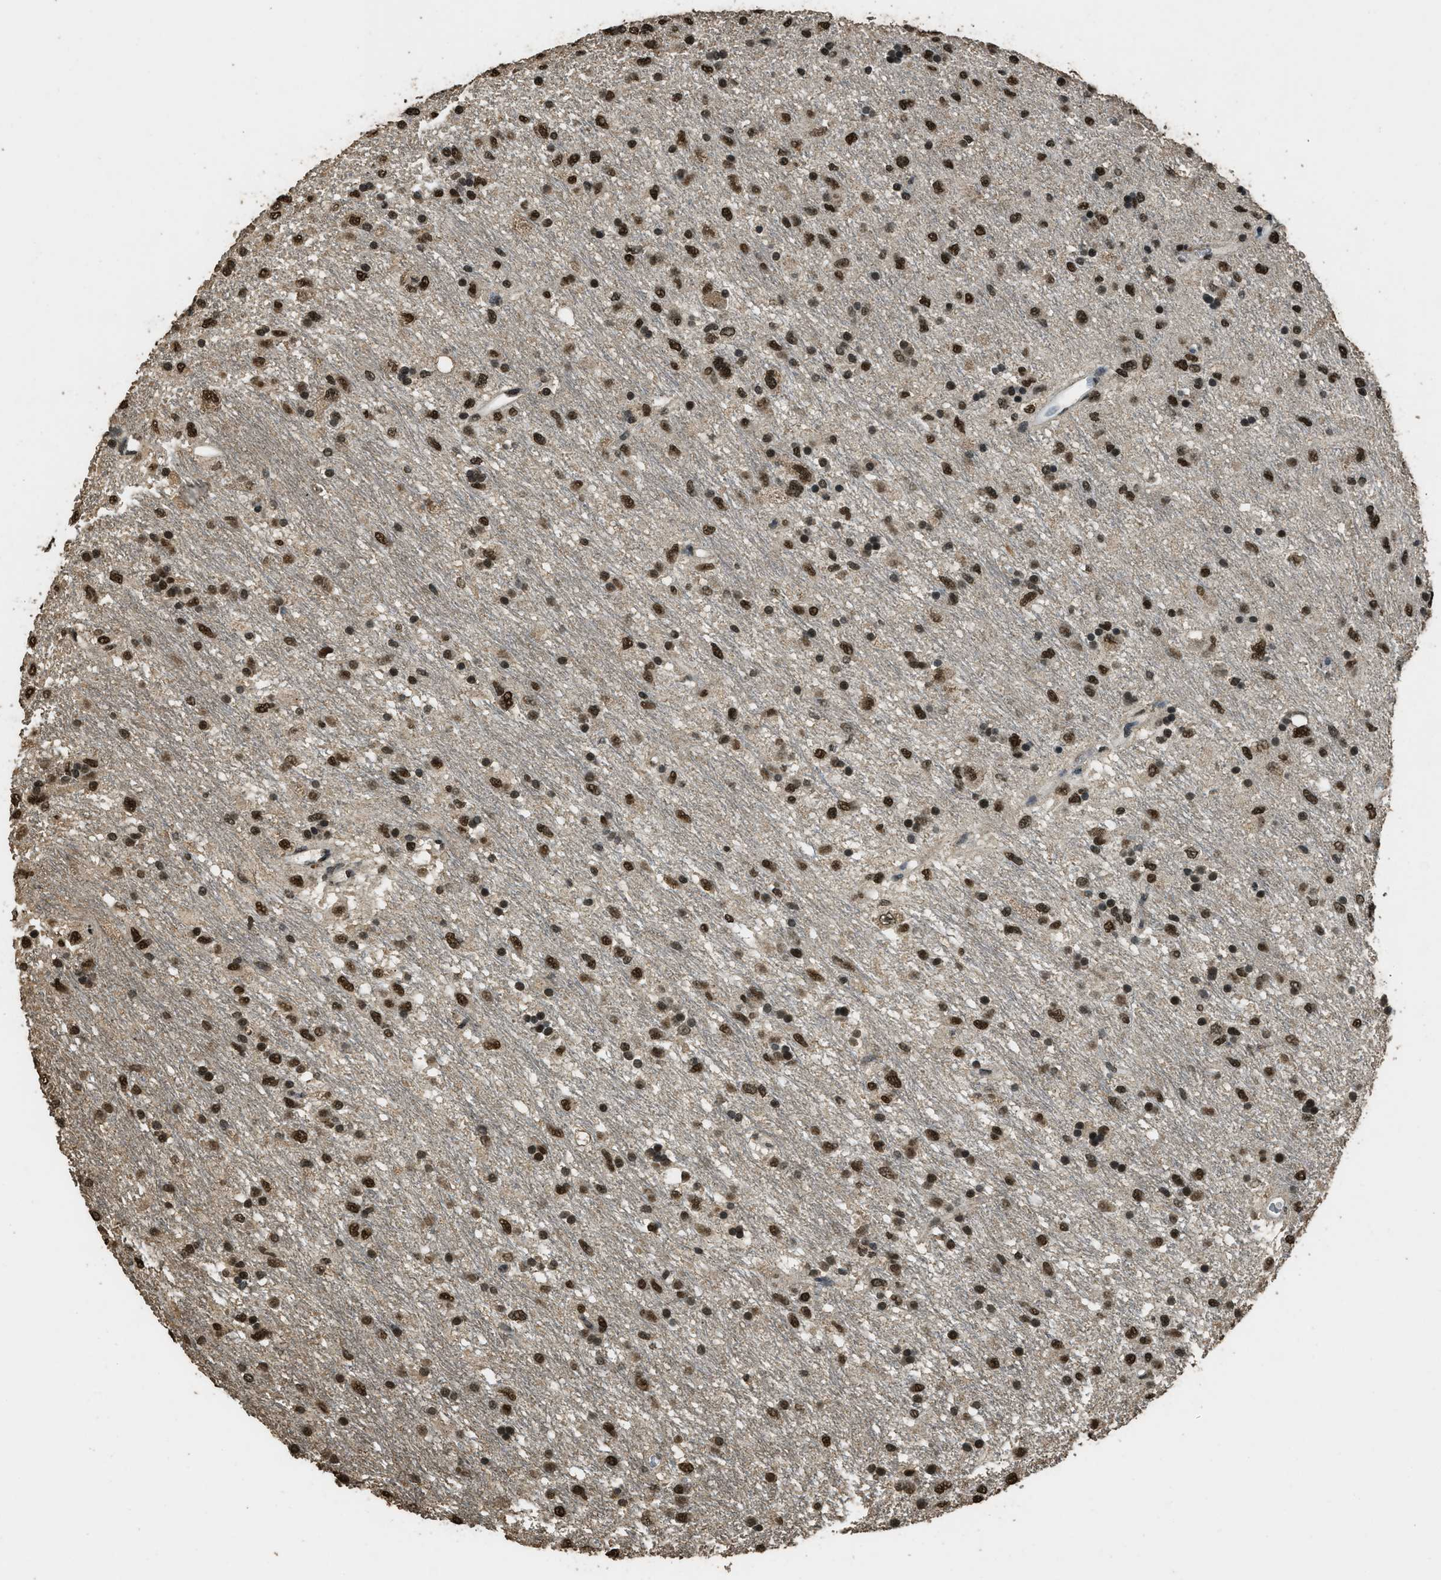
{"staining": {"intensity": "strong", "quantity": ">75%", "location": "nuclear"}, "tissue": "glioma", "cell_type": "Tumor cells", "image_type": "cancer", "snomed": [{"axis": "morphology", "description": "Glioma, malignant, Low grade"}, {"axis": "topography", "description": "Brain"}], "caption": "A brown stain labels strong nuclear expression of a protein in human malignant glioma (low-grade) tumor cells.", "gene": "MYB", "patient": {"sex": "male", "age": 77}}